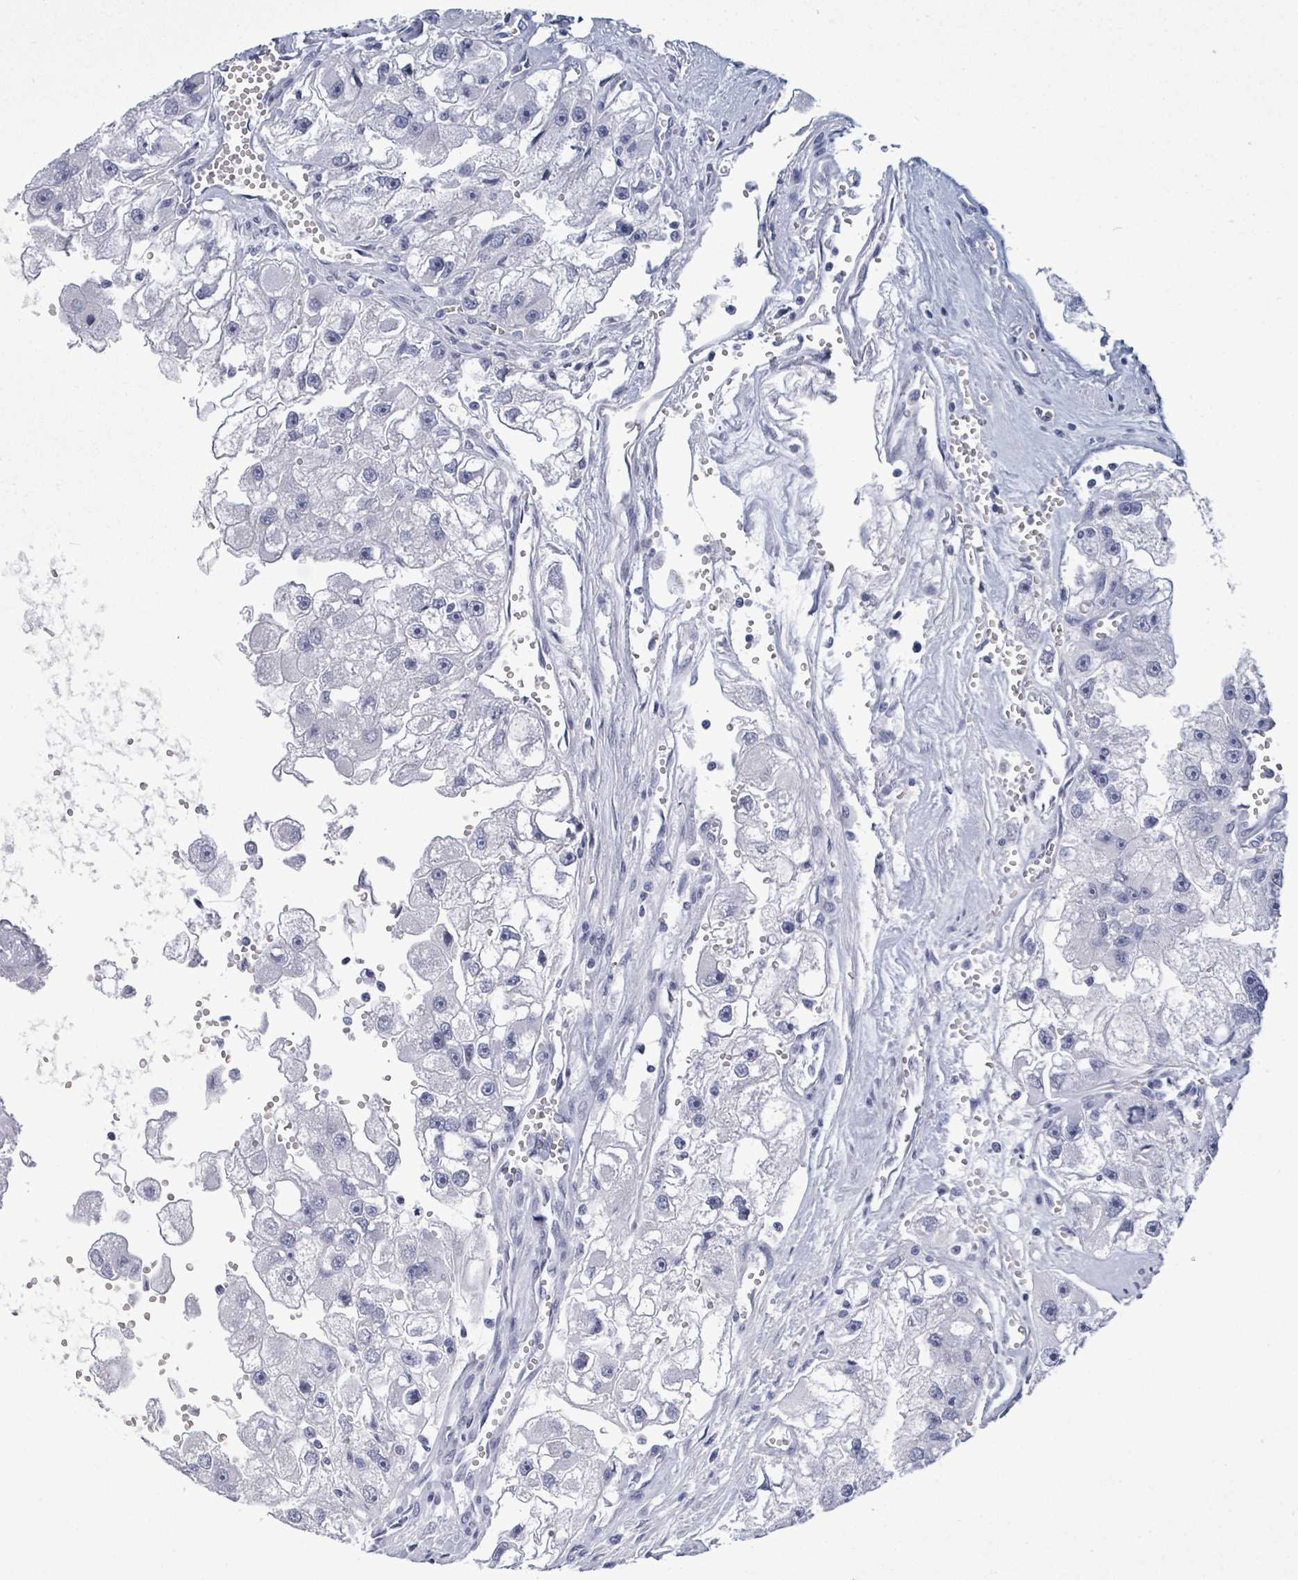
{"staining": {"intensity": "negative", "quantity": "none", "location": "none"}, "tissue": "renal cancer", "cell_type": "Tumor cells", "image_type": "cancer", "snomed": [{"axis": "morphology", "description": "Adenocarcinoma, NOS"}, {"axis": "topography", "description": "Kidney"}], "caption": "A histopathology image of human renal cancer (adenocarcinoma) is negative for staining in tumor cells. (DAB immunohistochemistry with hematoxylin counter stain).", "gene": "NKX2-1", "patient": {"sex": "male", "age": 63}}